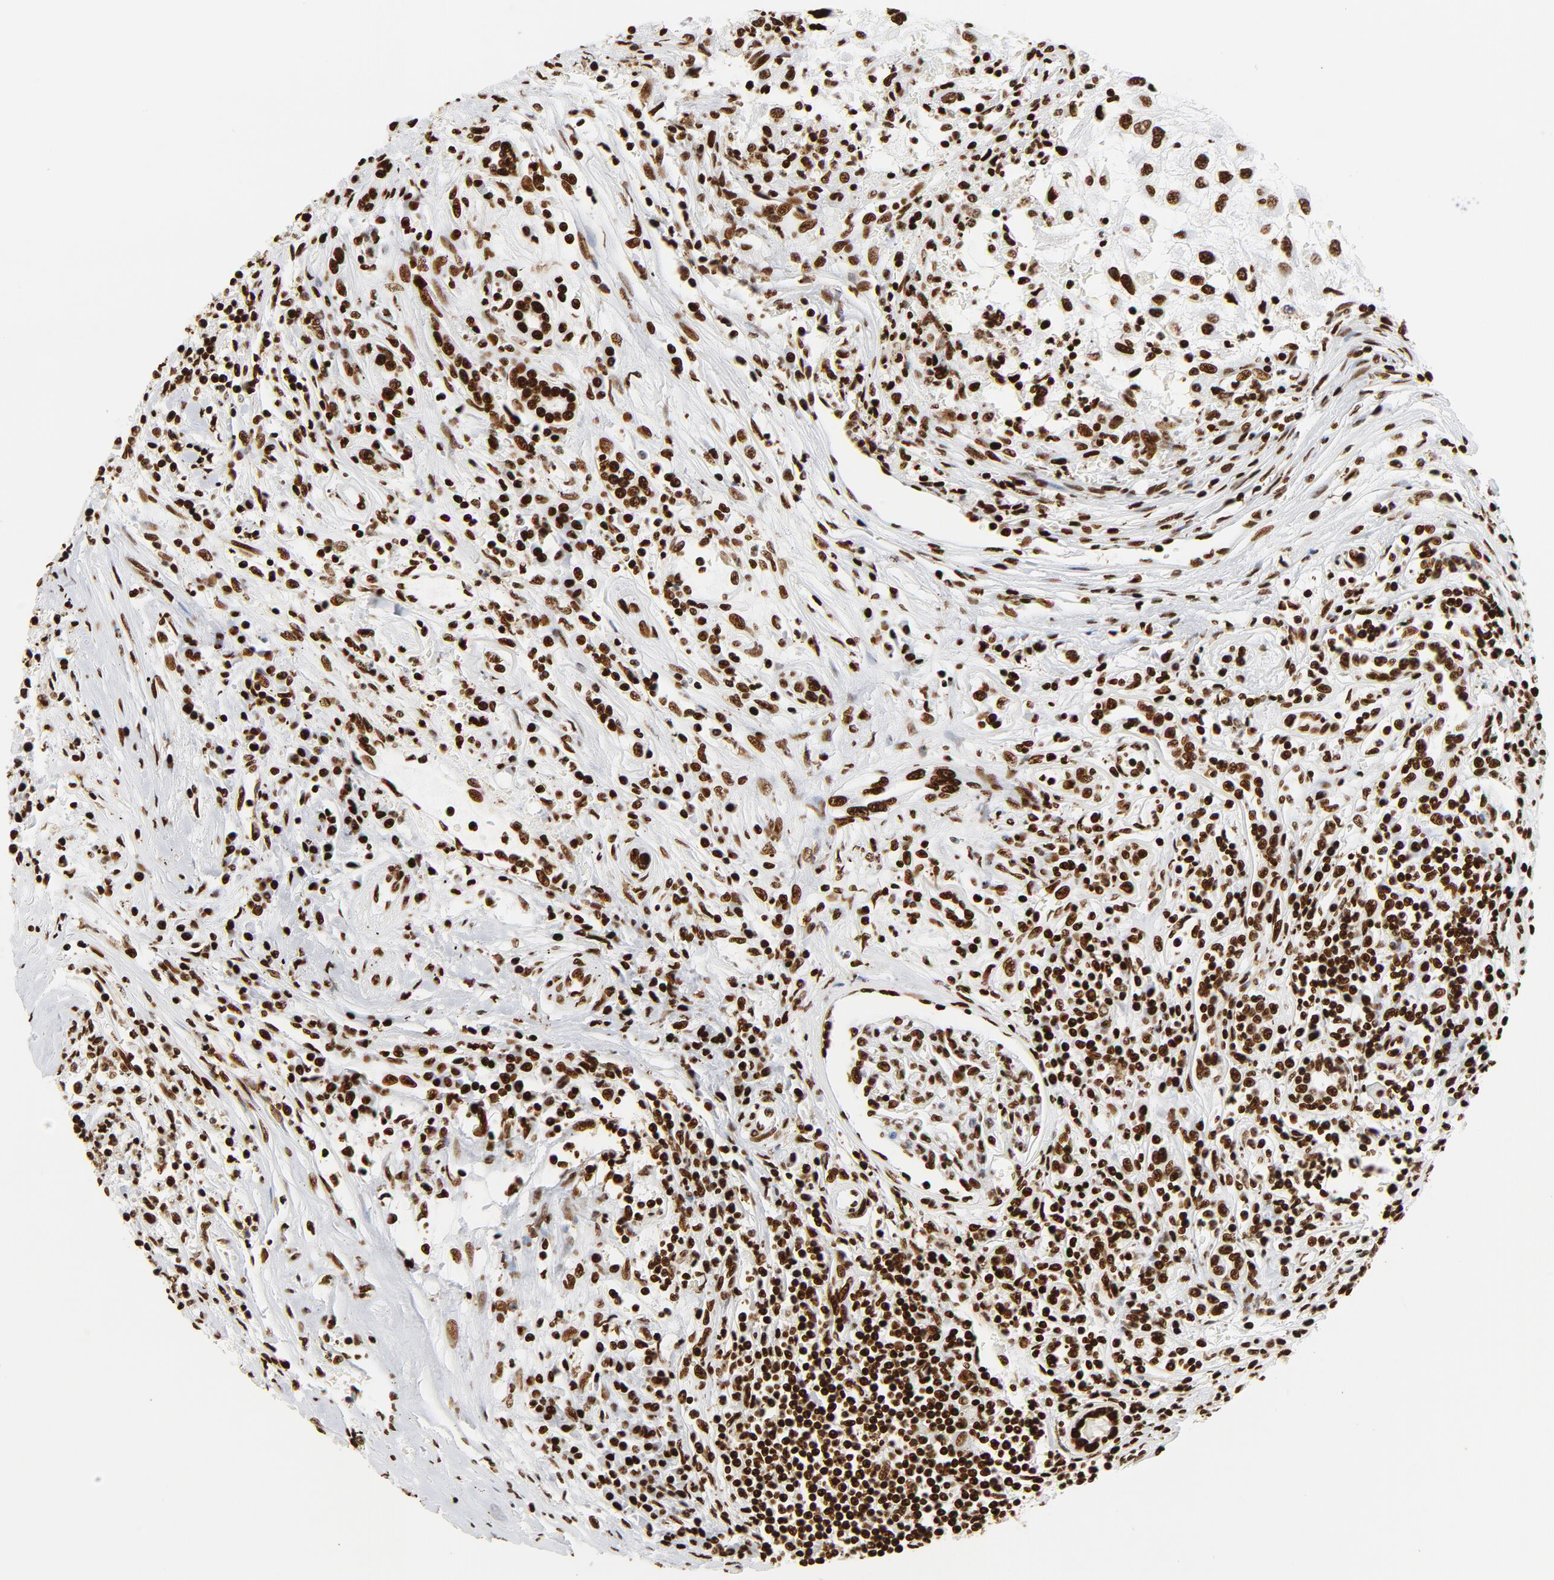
{"staining": {"intensity": "strong", "quantity": ">75%", "location": "nuclear"}, "tissue": "renal cancer", "cell_type": "Tumor cells", "image_type": "cancer", "snomed": [{"axis": "morphology", "description": "Normal tissue, NOS"}, {"axis": "morphology", "description": "Adenocarcinoma, NOS"}, {"axis": "topography", "description": "Kidney"}], "caption": "Protein positivity by immunohistochemistry reveals strong nuclear positivity in approximately >75% of tumor cells in renal cancer (adenocarcinoma). The staining was performed using DAB (3,3'-diaminobenzidine) to visualize the protein expression in brown, while the nuclei were stained in blue with hematoxylin (Magnification: 20x).", "gene": "XRCC6", "patient": {"sex": "male", "age": 71}}